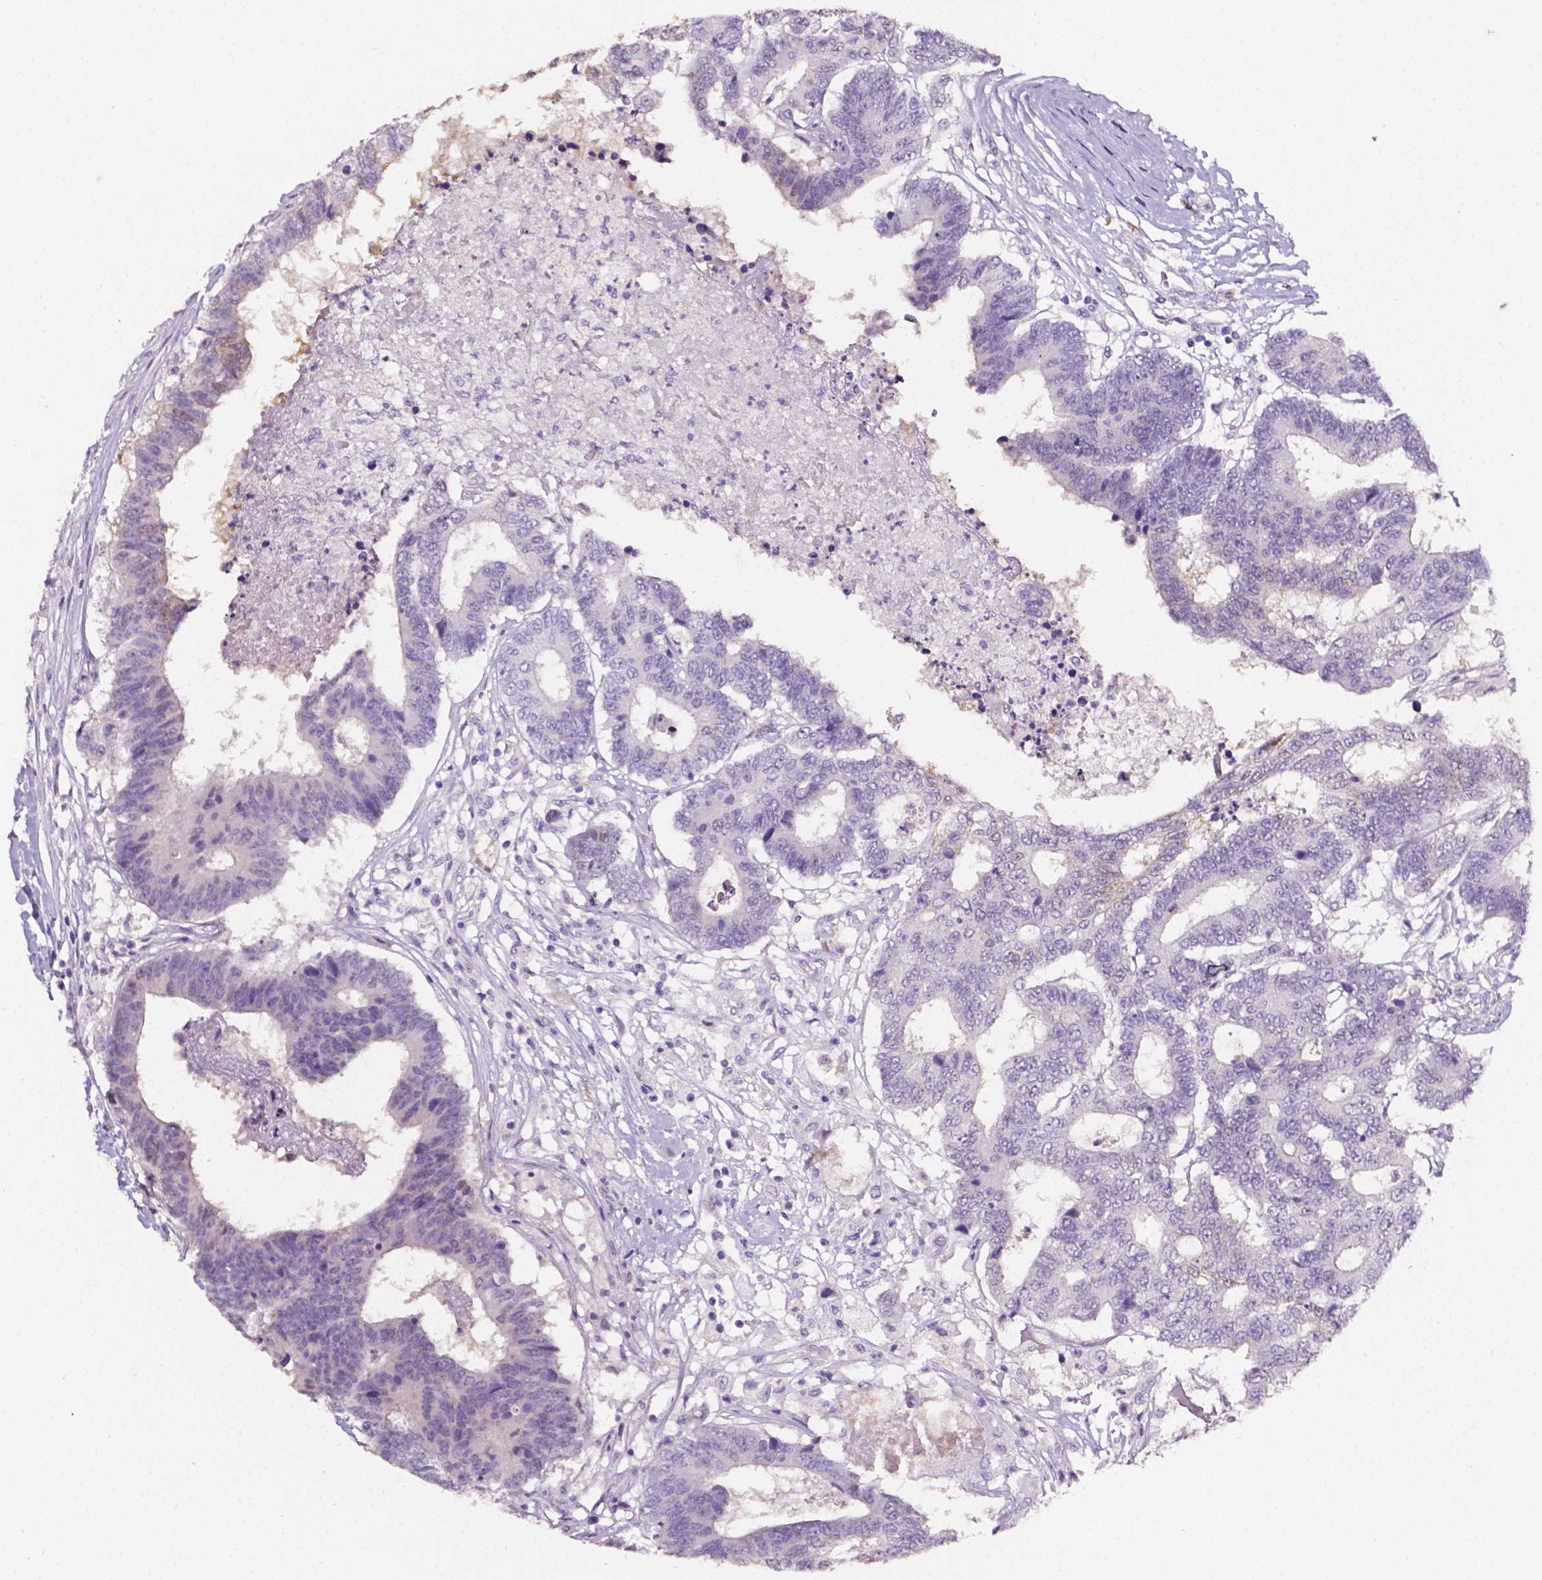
{"staining": {"intensity": "negative", "quantity": "none", "location": "none"}, "tissue": "colorectal cancer", "cell_type": "Tumor cells", "image_type": "cancer", "snomed": [{"axis": "morphology", "description": "Adenocarcinoma, NOS"}, {"axis": "topography", "description": "Colon"}], "caption": "A high-resolution histopathology image shows immunohistochemistry (IHC) staining of colorectal cancer (adenocarcinoma), which shows no significant positivity in tumor cells.", "gene": "PSAT1", "patient": {"sex": "female", "age": 48}}